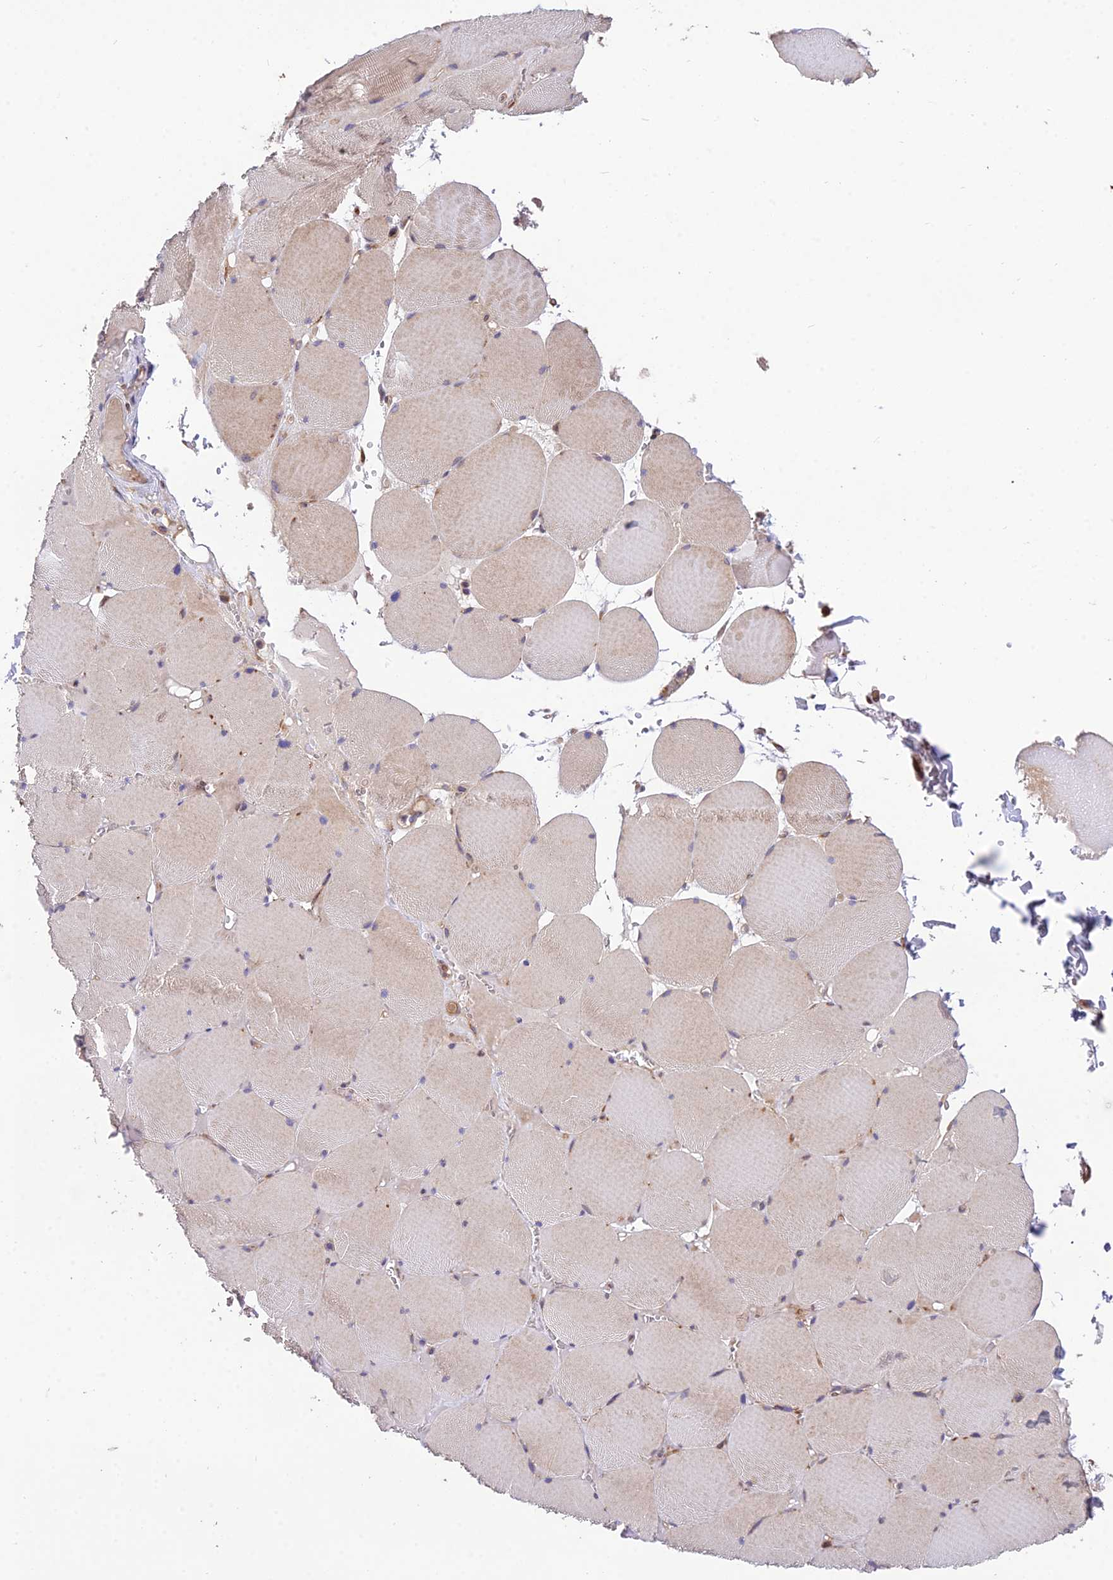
{"staining": {"intensity": "weak", "quantity": "<25%", "location": "cytoplasmic/membranous"}, "tissue": "skeletal muscle", "cell_type": "Myocytes", "image_type": "normal", "snomed": [{"axis": "morphology", "description": "Normal tissue, NOS"}, {"axis": "topography", "description": "Skeletal muscle"}, {"axis": "topography", "description": "Head-Neck"}], "caption": "DAB (3,3'-diaminobenzidine) immunohistochemical staining of benign skeletal muscle demonstrates no significant staining in myocytes.", "gene": "ROCK1", "patient": {"sex": "male", "age": 66}}